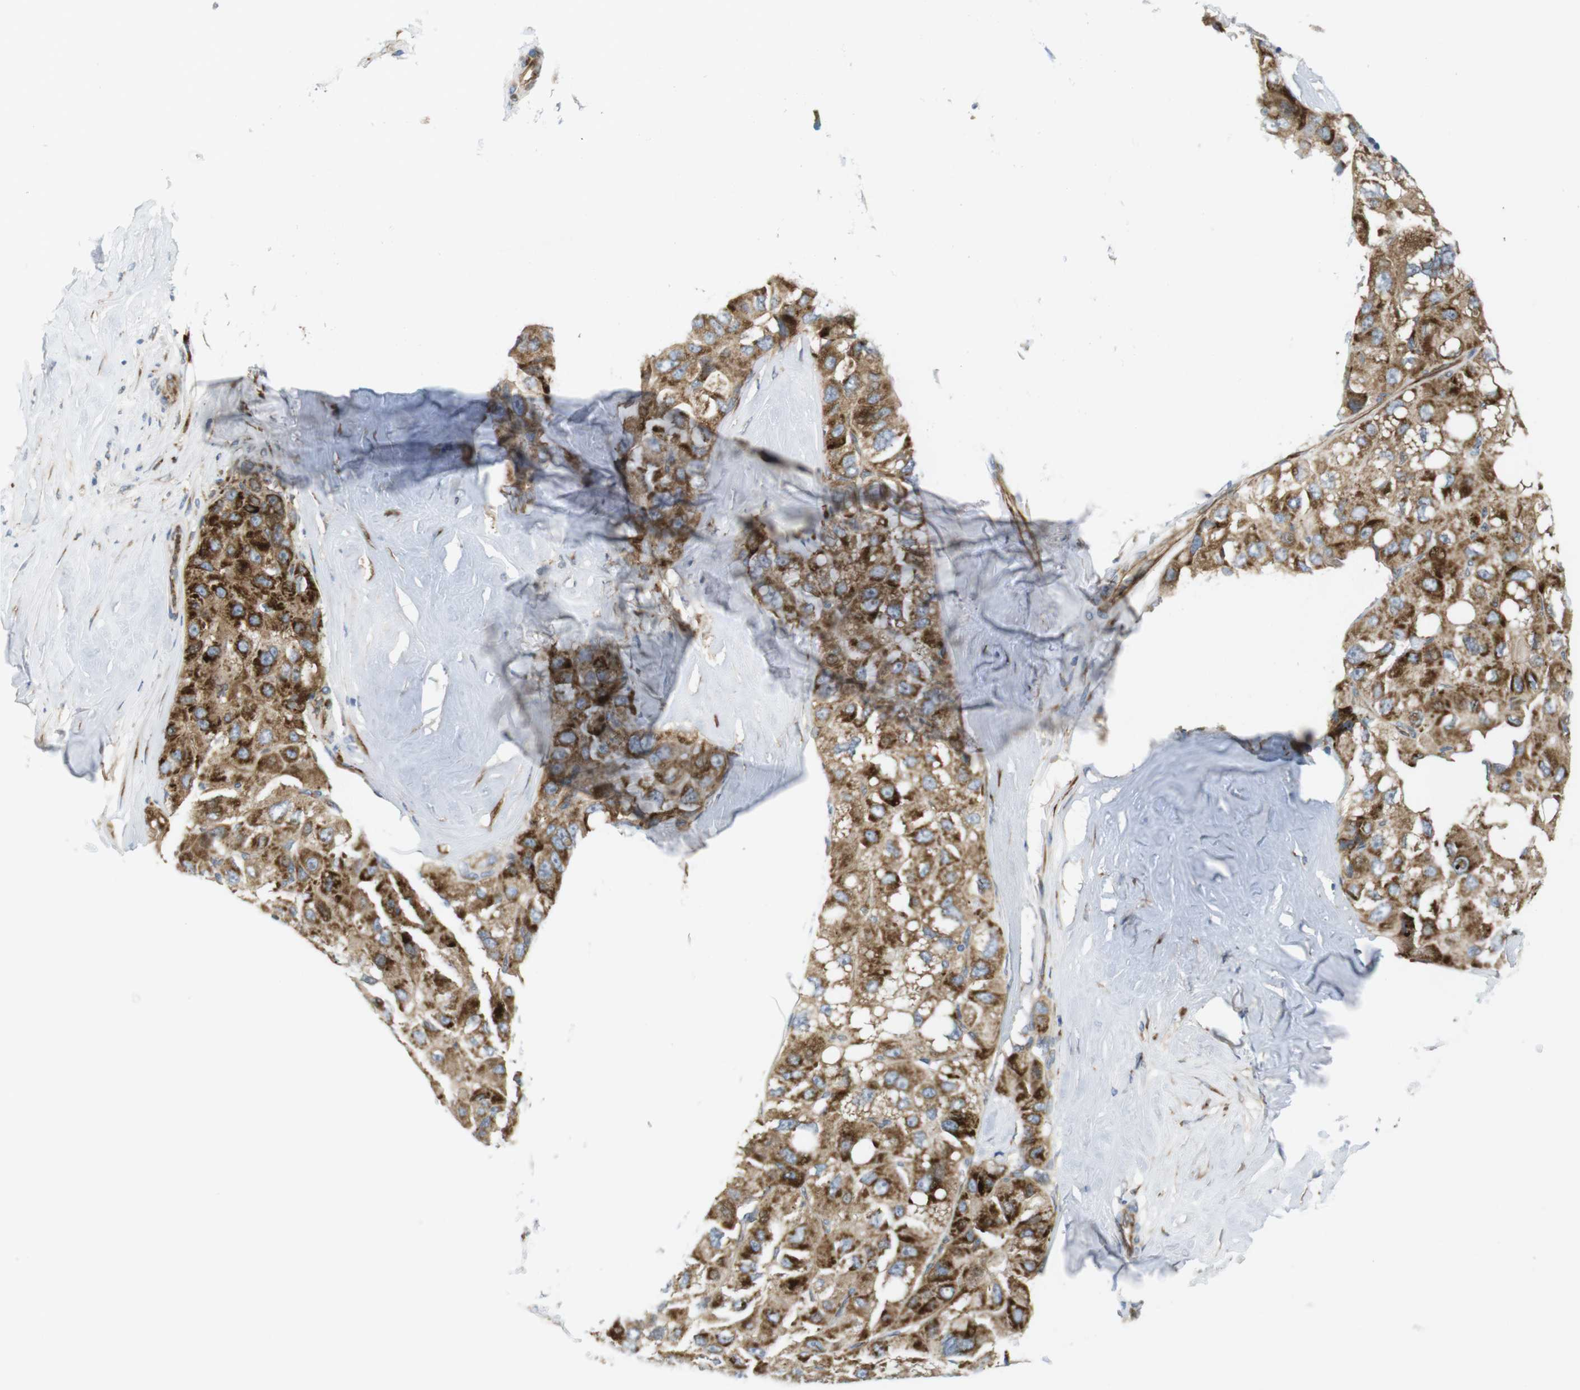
{"staining": {"intensity": "moderate", "quantity": ">75%", "location": "cytoplasmic/membranous"}, "tissue": "liver cancer", "cell_type": "Tumor cells", "image_type": "cancer", "snomed": [{"axis": "morphology", "description": "Carcinoma, Hepatocellular, NOS"}, {"axis": "topography", "description": "Liver"}], "caption": "Tumor cells exhibit medium levels of moderate cytoplasmic/membranous staining in approximately >75% of cells in human liver hepatocellular carcinoma.", "gene": "GJC3", "patient": {"sex": "male", "age": 80}}